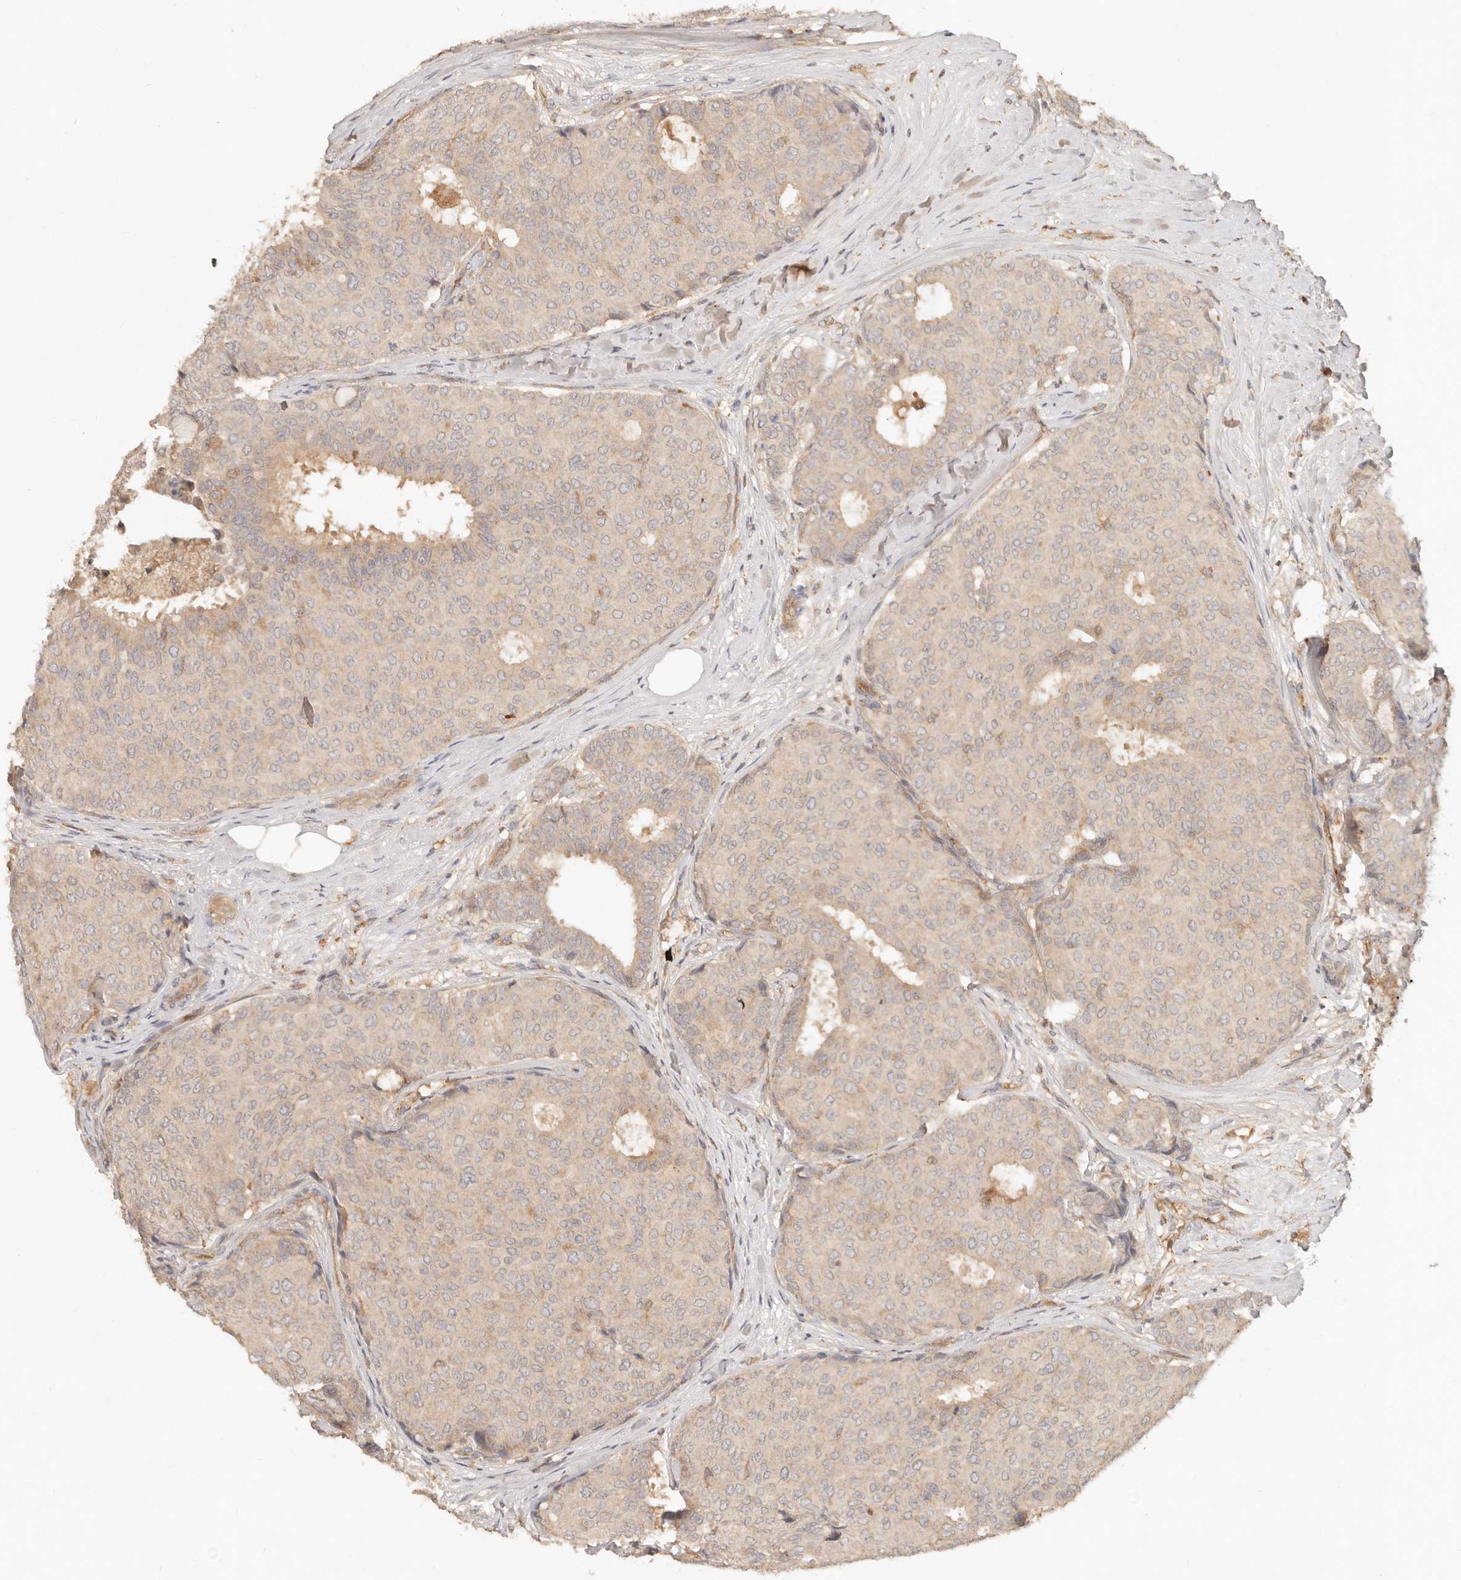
{"staining": {"intensity": "weak", "quantity": "25%-75%", "location": "cytoplasmic/membranous"}, "tissue": "breast cancer", "cell_type": "Tumor cells", "image_type": "cancer", "snomed": [{"axis": "morphology", "description": "Duct carcinoma"}, {"axis": "topography", "description": "Breast"}], "caption": "Breast cancer was stained to show a protein in brown. There is low levels of weak cytoplasmic/membranous positivity in approximately 25%-75% of tumor cells.", "gene": "NECAP2", "patient": {"sex": "female", "age": 75}}